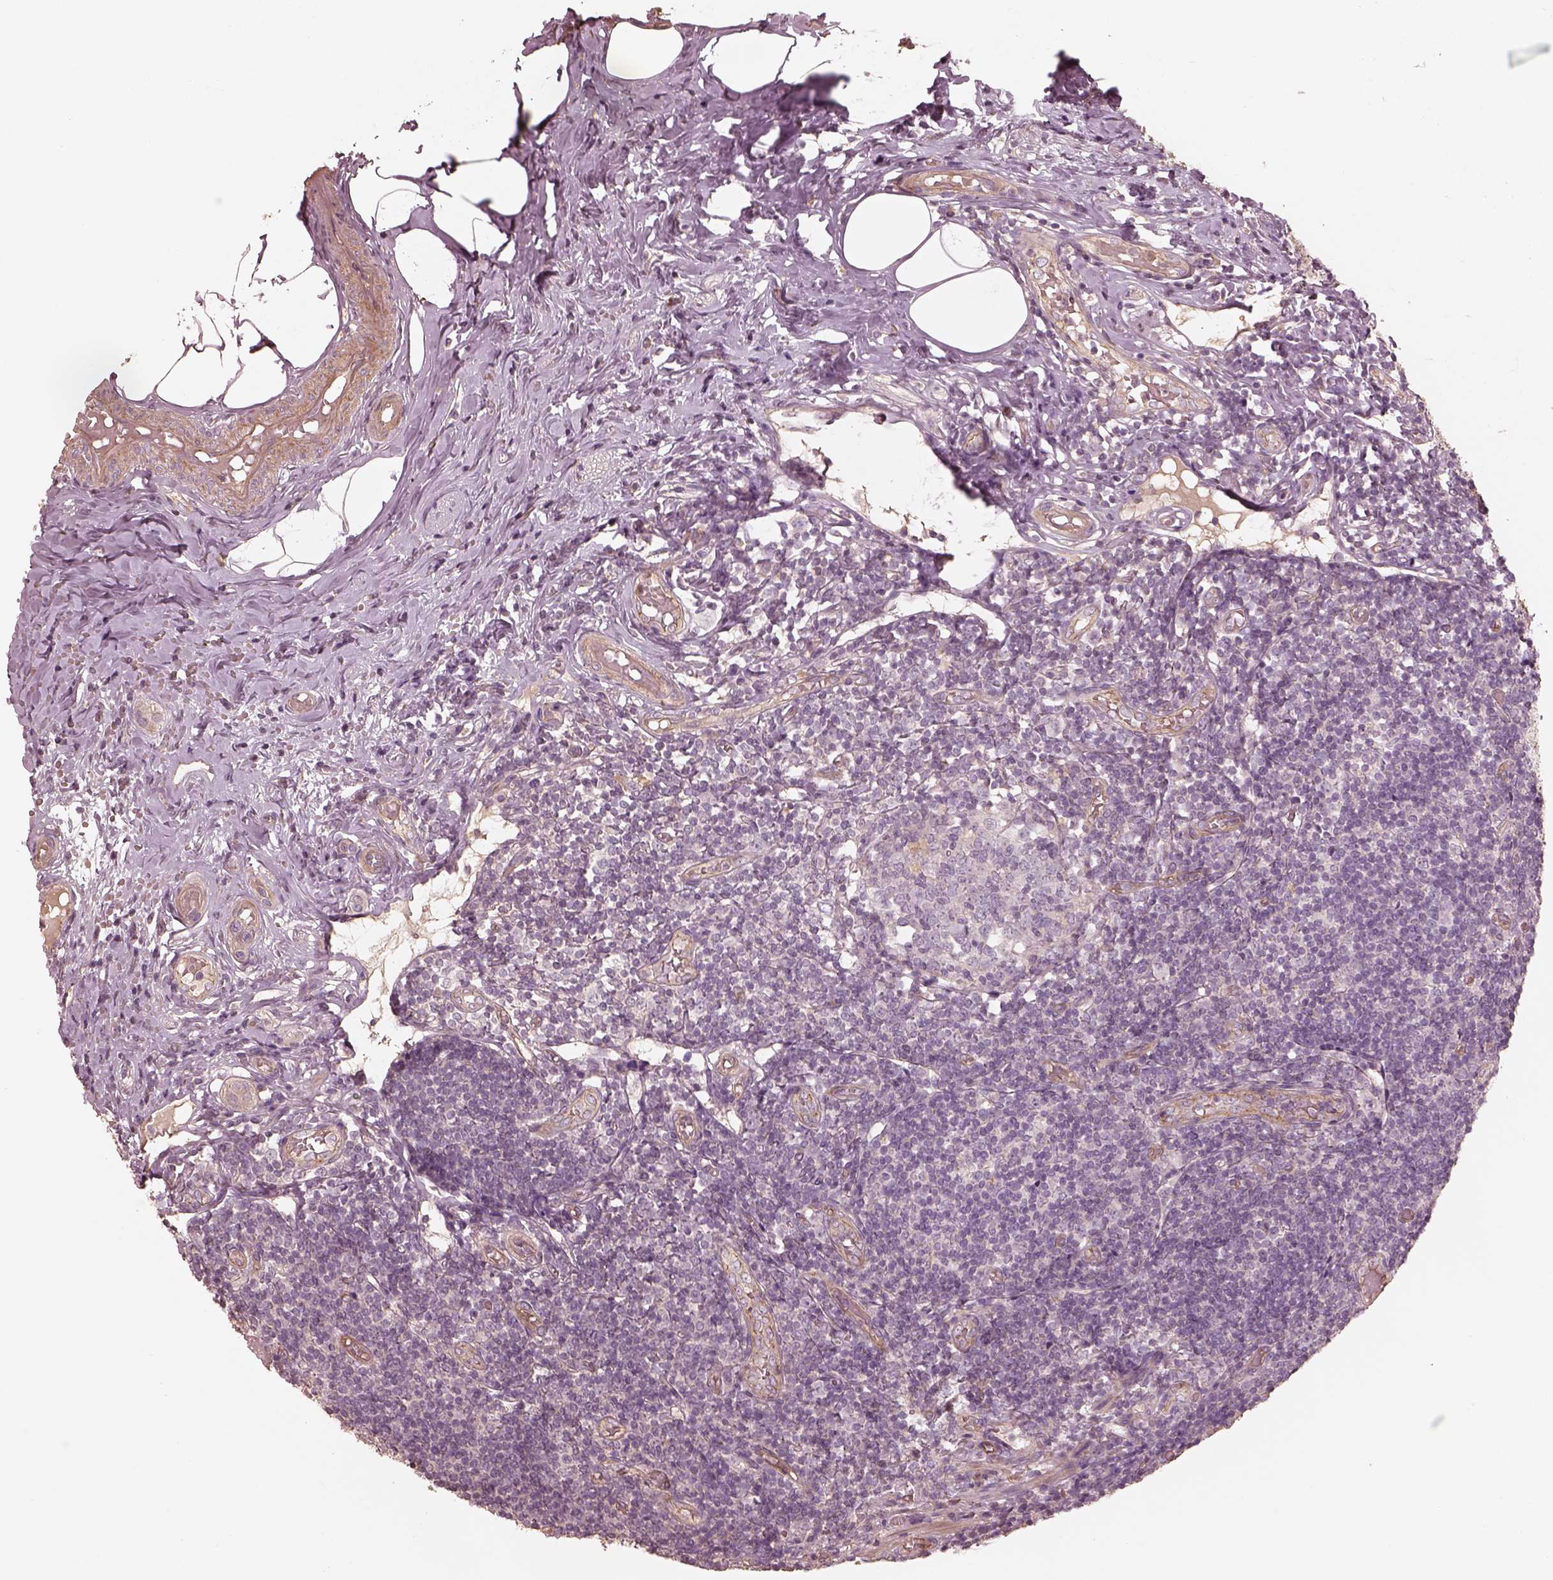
{"staining": {"intensity": "strong", "quantity": "25%-75%", "location": "cytoplasmic/membranous"}, "tissue": "appendix", "cell_type": "Glandular cells", "image_type": "normal", "snomed": [{"axis": "morphology", "description": "Normal tissue, NOS"}, {"axis": "topography", "description": "Appendix"}], "caption": "Strong cytoplasmic/membranous expression for a protein is seen in about 25%-75% of glandular cells of unremarkable appendix using immunohistochemistry.", "gene": "OTOGL", "patient": {"sex": "female", "age": 32}}